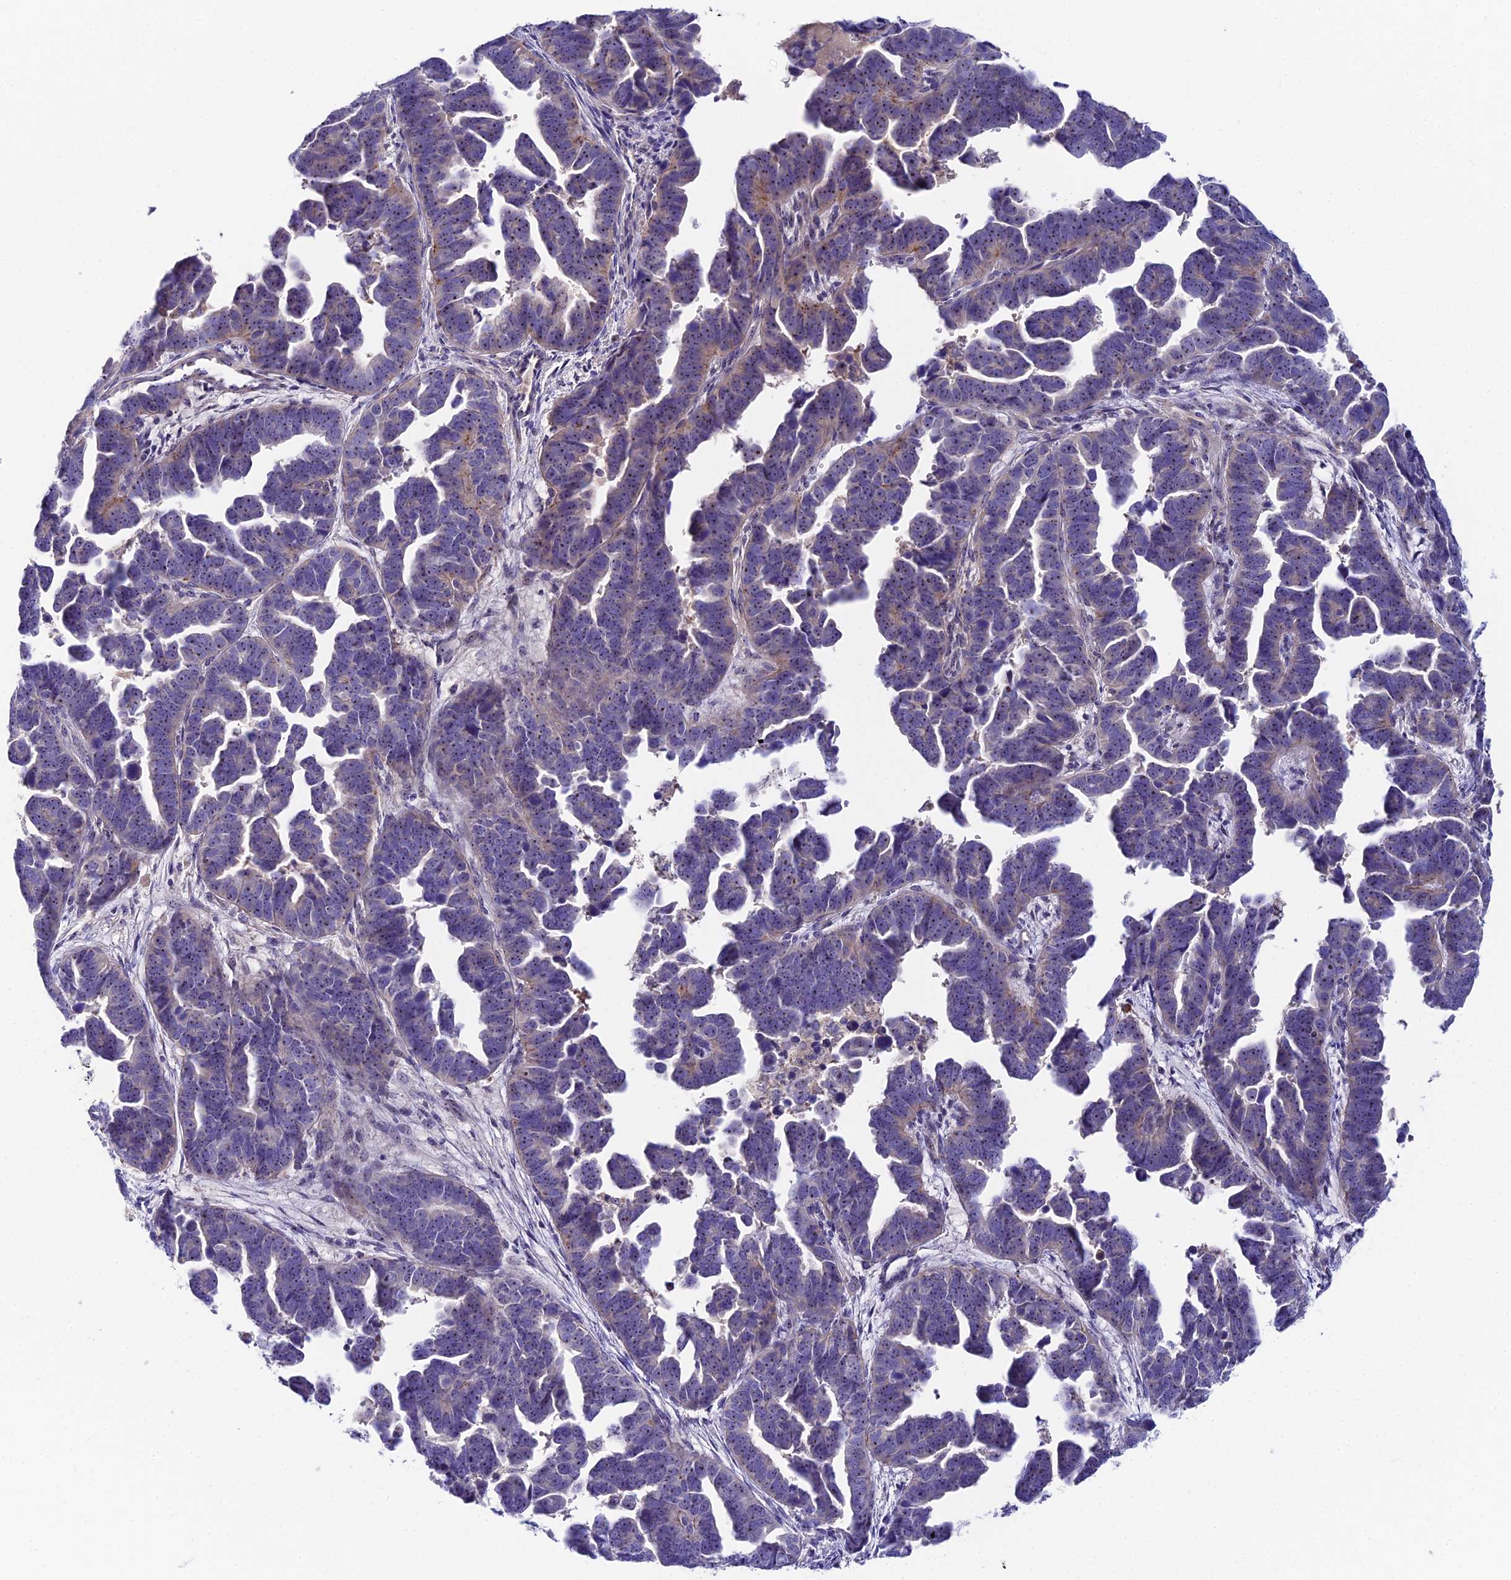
{"staining": {"intensity": "moderate", "quantity": "<25%", "location": "cytoplasmic/membranous,nuclear"}, "tissue": "endometrial cancer", "cell_type": "Tumor cells", "image_type": "cancer", "snomed": [{"axis": "morphology", "description": "Adenocarcinoma, NOS"}, {"axis": "topography", "description": "Endometrium"}], "caption": "Protein staining shows moderate cytoplasmic/membranous and nuclear positivity in approximately <25% of tumor cells in endometrial adenocarcinoma.", "gene": "DUSP29", "patient": {"sex": "female", "age": 75}}